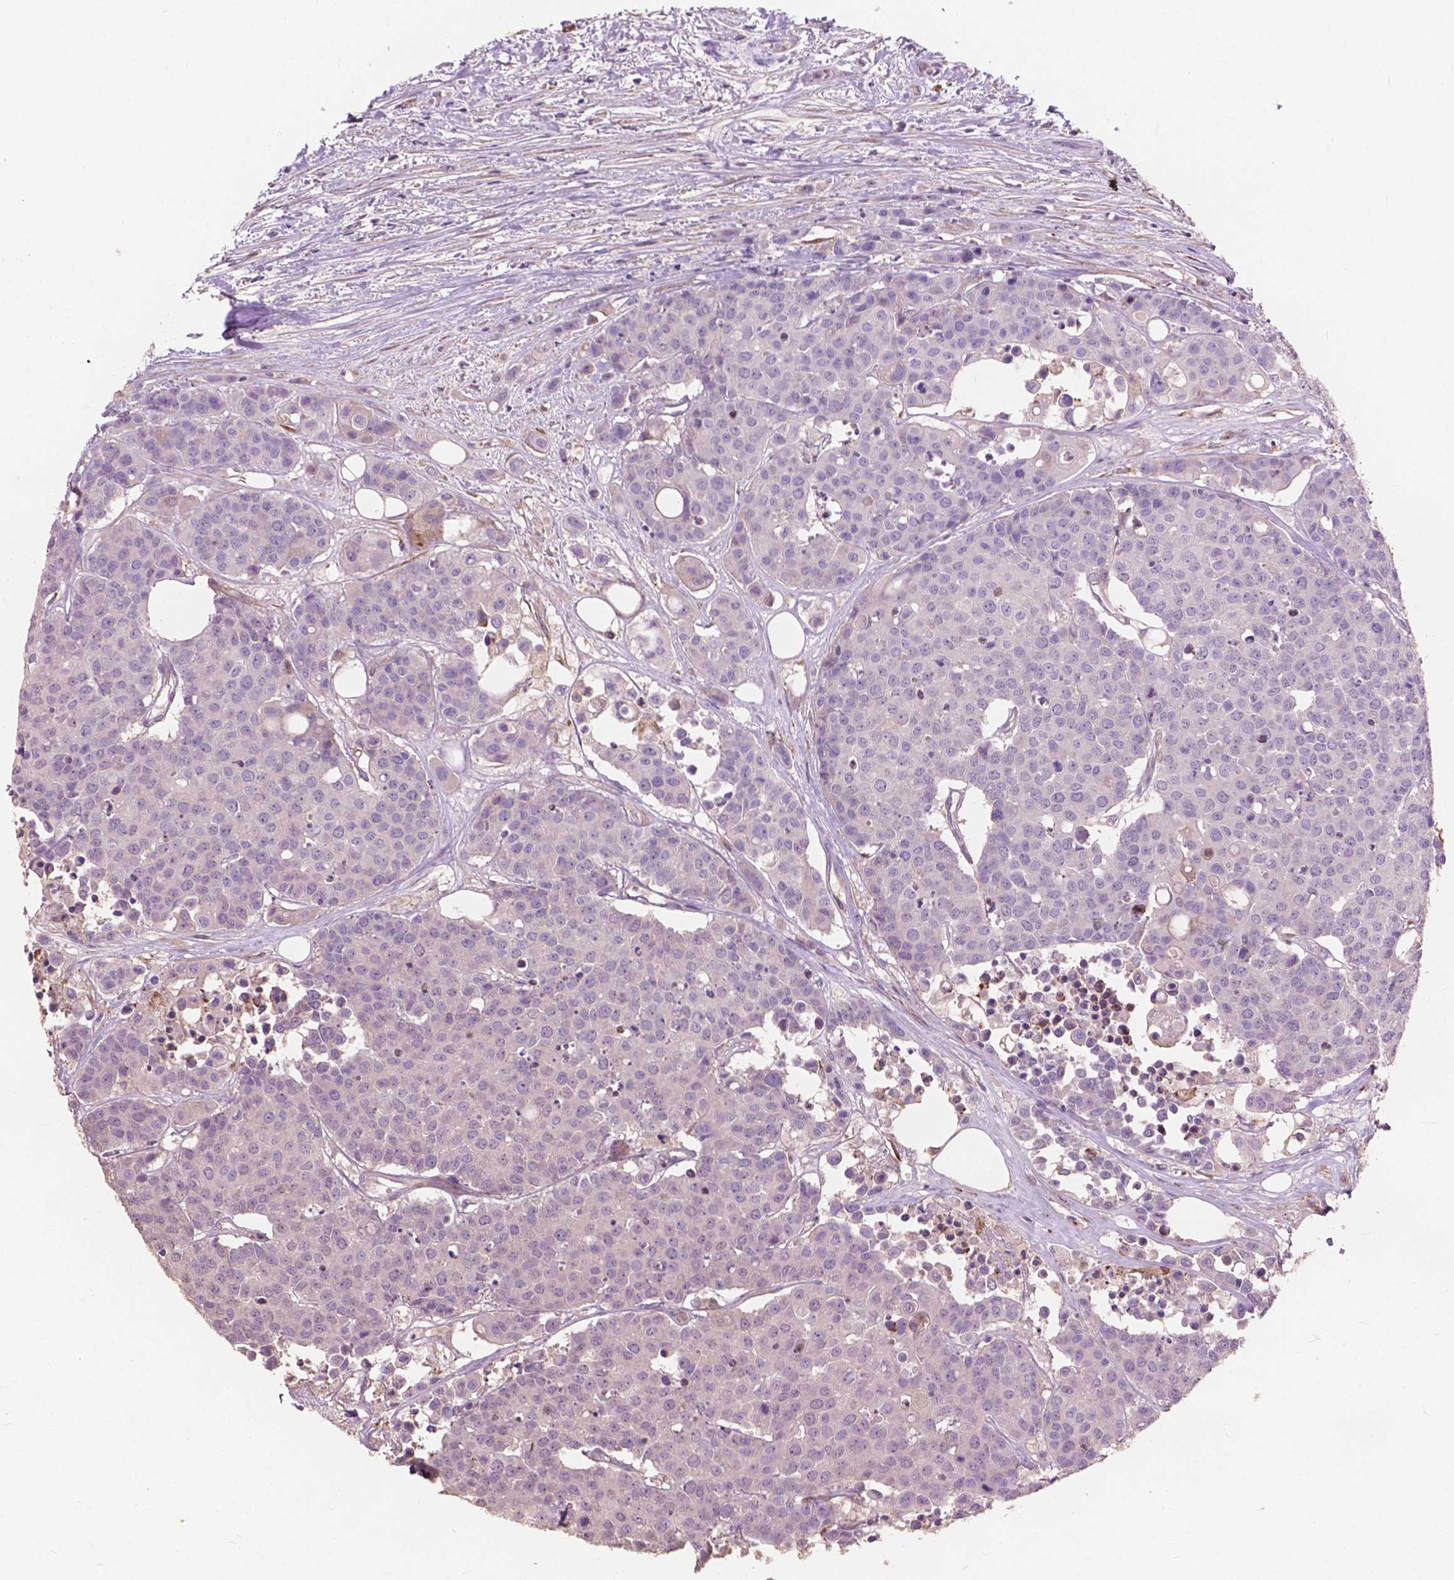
{"staining": {"intensity": "negative", "quantity": "none", "location": "none"}, "tissue": "carcinoid", "cell_type": "Tumor cells", "image_type": "cancer", "snomed": [{"axis": "morphology", "description": "Carcinoid, malignant, NOS"}, {"axis": "topography", "description": "Colon"}], "caption": "IHC of carcinoid exhibits no expression in tumor cells. Nuclei are stained in blue.", "gene": "FNIP1", "patient": {"sex": "male", "age": 81}}